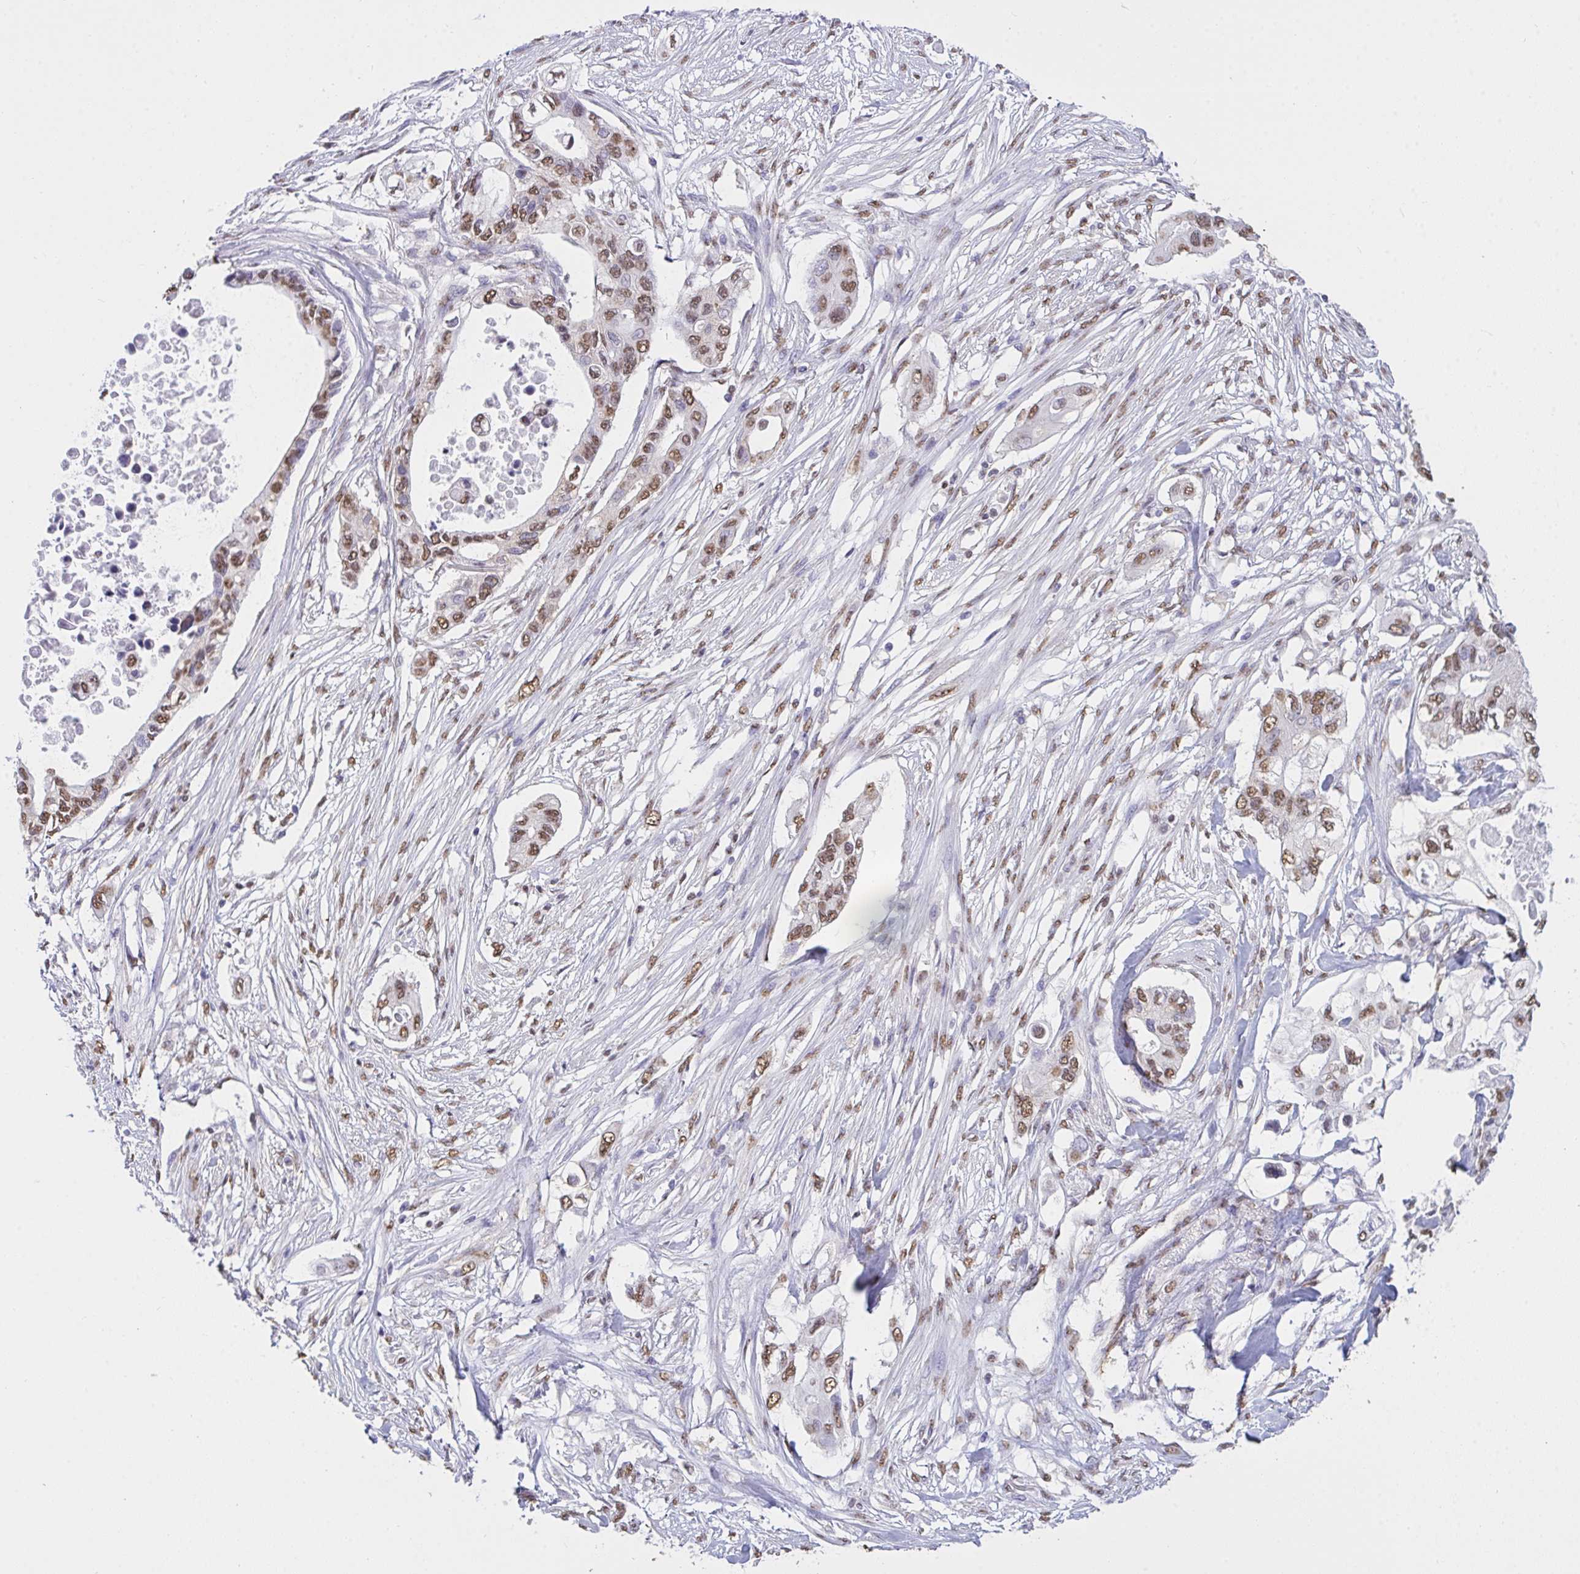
{"staining": {"intensity": "moderate", "quantity": ">75%", "location": "nuclear"}, "tissue": "pancreatic cancer", "cell_type": "Tumor cells", "image_type": "cancer", "snomed": [{"axis": "morphology", "description": "Adenocarcinoma, NOS"}, {"axis": "topography", "description": "Pancreas"}], "caption": "Pancreatic cancer (adenocarcinoma) stained with a brown dye reveals moderate nuclear positive staining in approximately >75% of tumor cells.", "gene": "SEMA6B", "patient": {"sex": "female", "age": 63}}